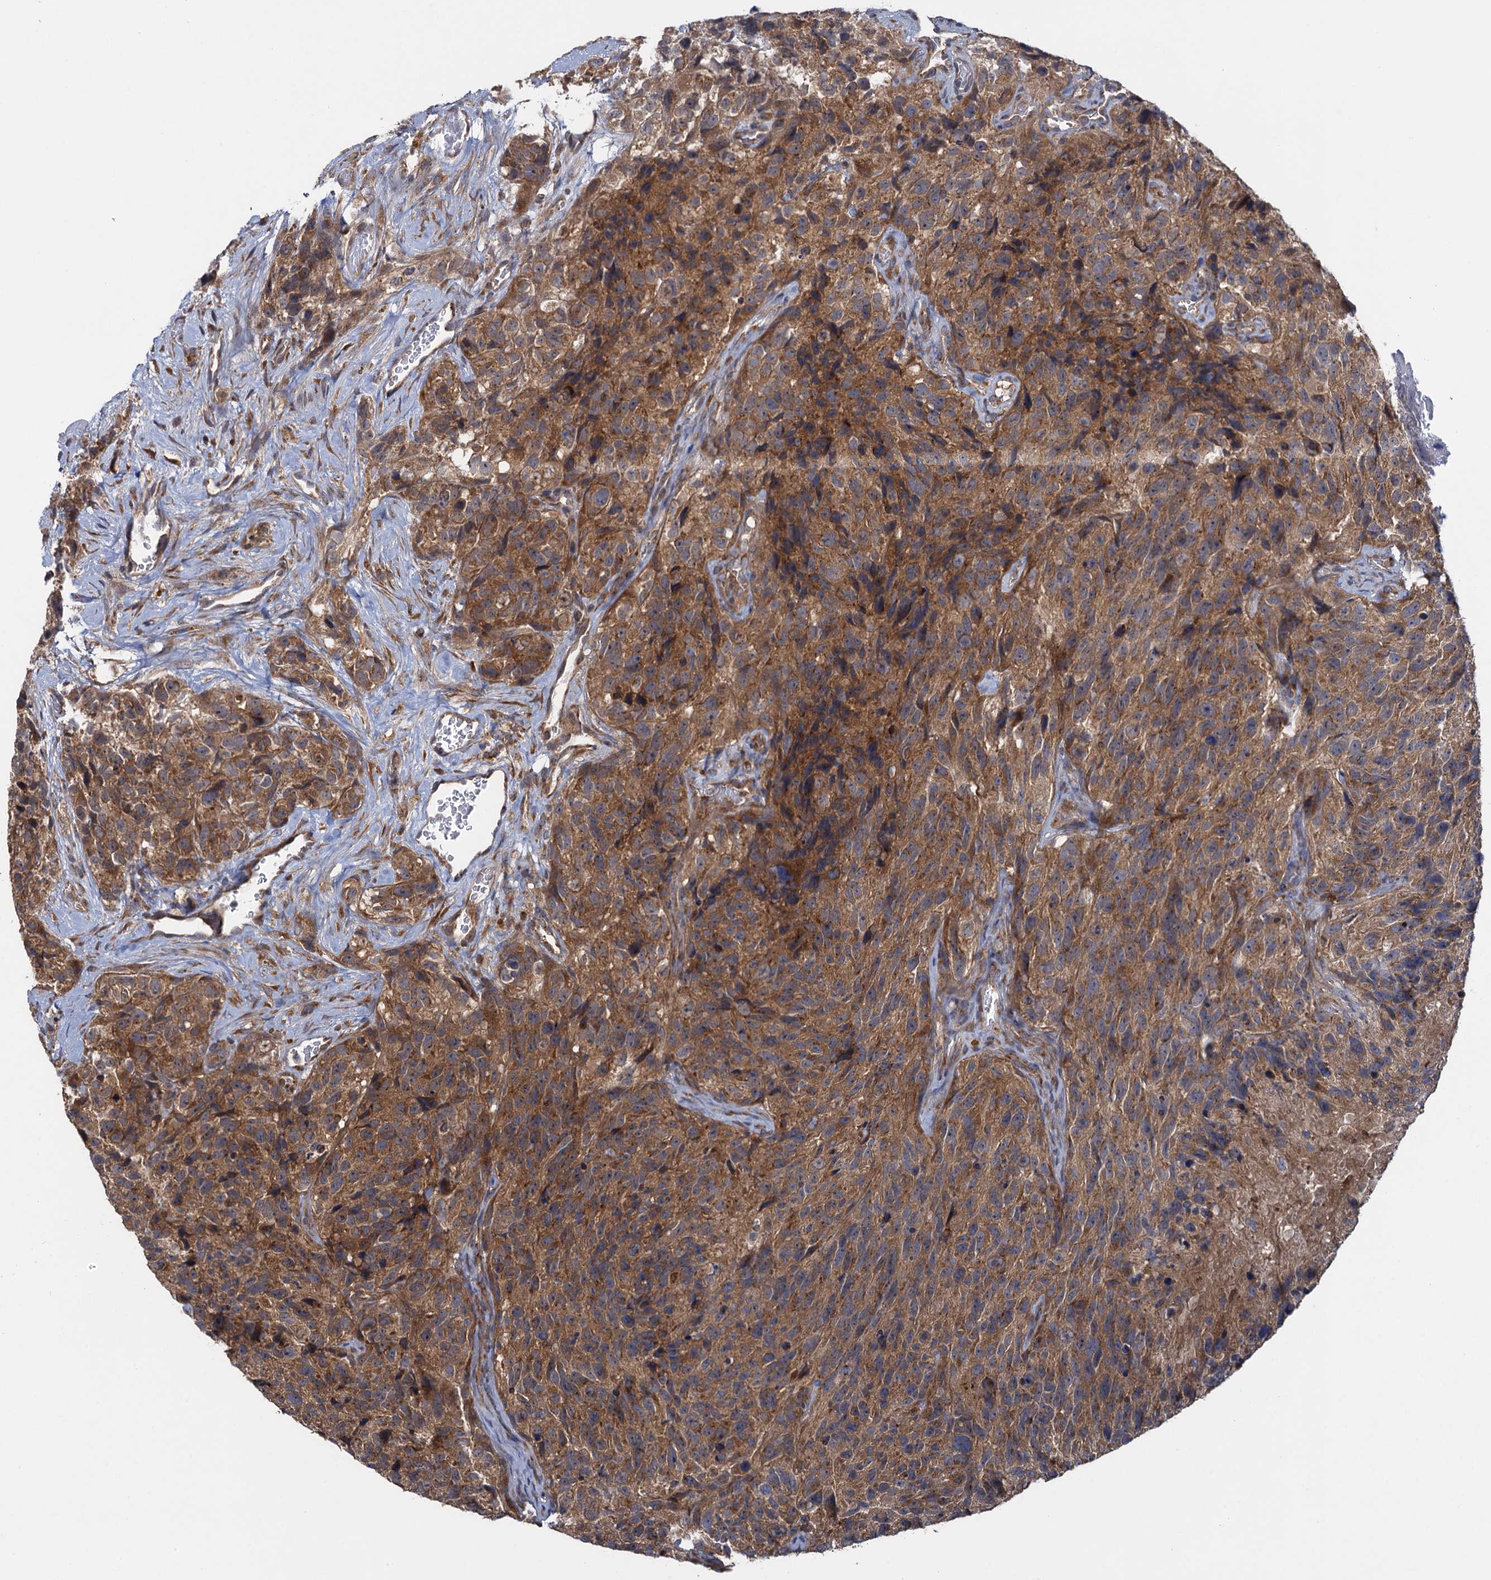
{"staining": {"intensity": "weak", "quantity": "25%-75%", "location": "cytoplasmic/membranous"}, "tissue": "glioma", "cell_type": "Tumor cells", "image_type": "cancer", "snomed": [{"axis": "morphology", "description": "Glioma, malignant, High grade"}, {"axis": "topography", "description": "Brain"}], "caption": "The photomicrograph exhibits a brown stain indicating the presence of a protein in the cytoplasmic/membranous of tumor cells in malignant high-grade glioma.", "gene": "HAUS1", "patient": {"sex": "male", "age": 69}}